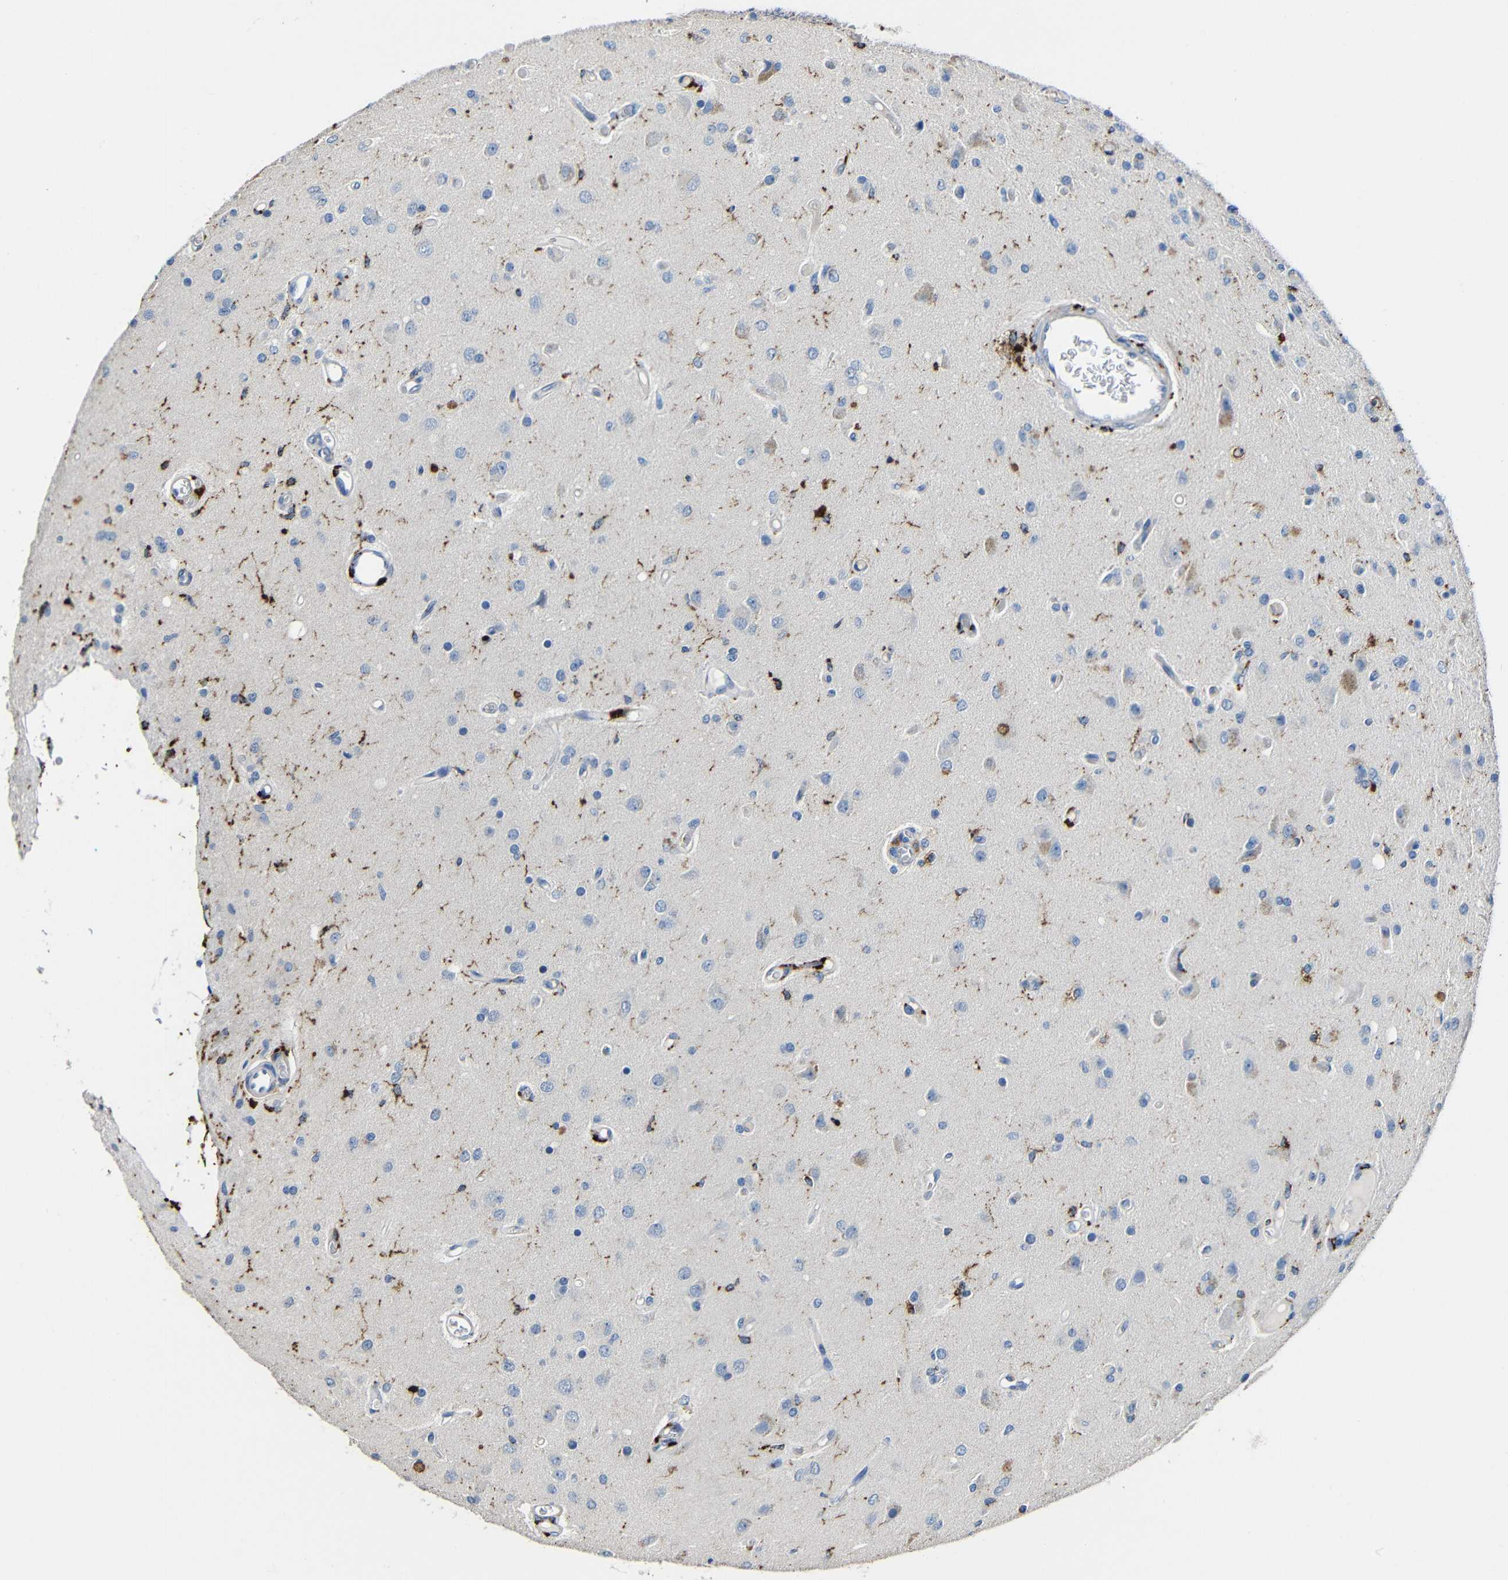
{"staining": {"intensity": "strong", "quantity": "<25%", "location": "cytoplasmic/membranous"}, "tissue": "glioma", "cell_type": "Tumor cells", "image_type": "cancer", "snomed": [{"axis": "morphology", "description": "Normal tissue, NOS"}, {"axis": "morphology", "description": "Glioma, malignant, High grade"}, {"axis": "topography", "description": "Cerebral cortex"}], "caption": "Glioma was stained to show a protein in brown. There is medium levels of strong cytoplasmic/membranous staining in about <25% of tumor cells.", "gene": "HLA-DMA", "patient": {"sex": "male", "age": 77}}